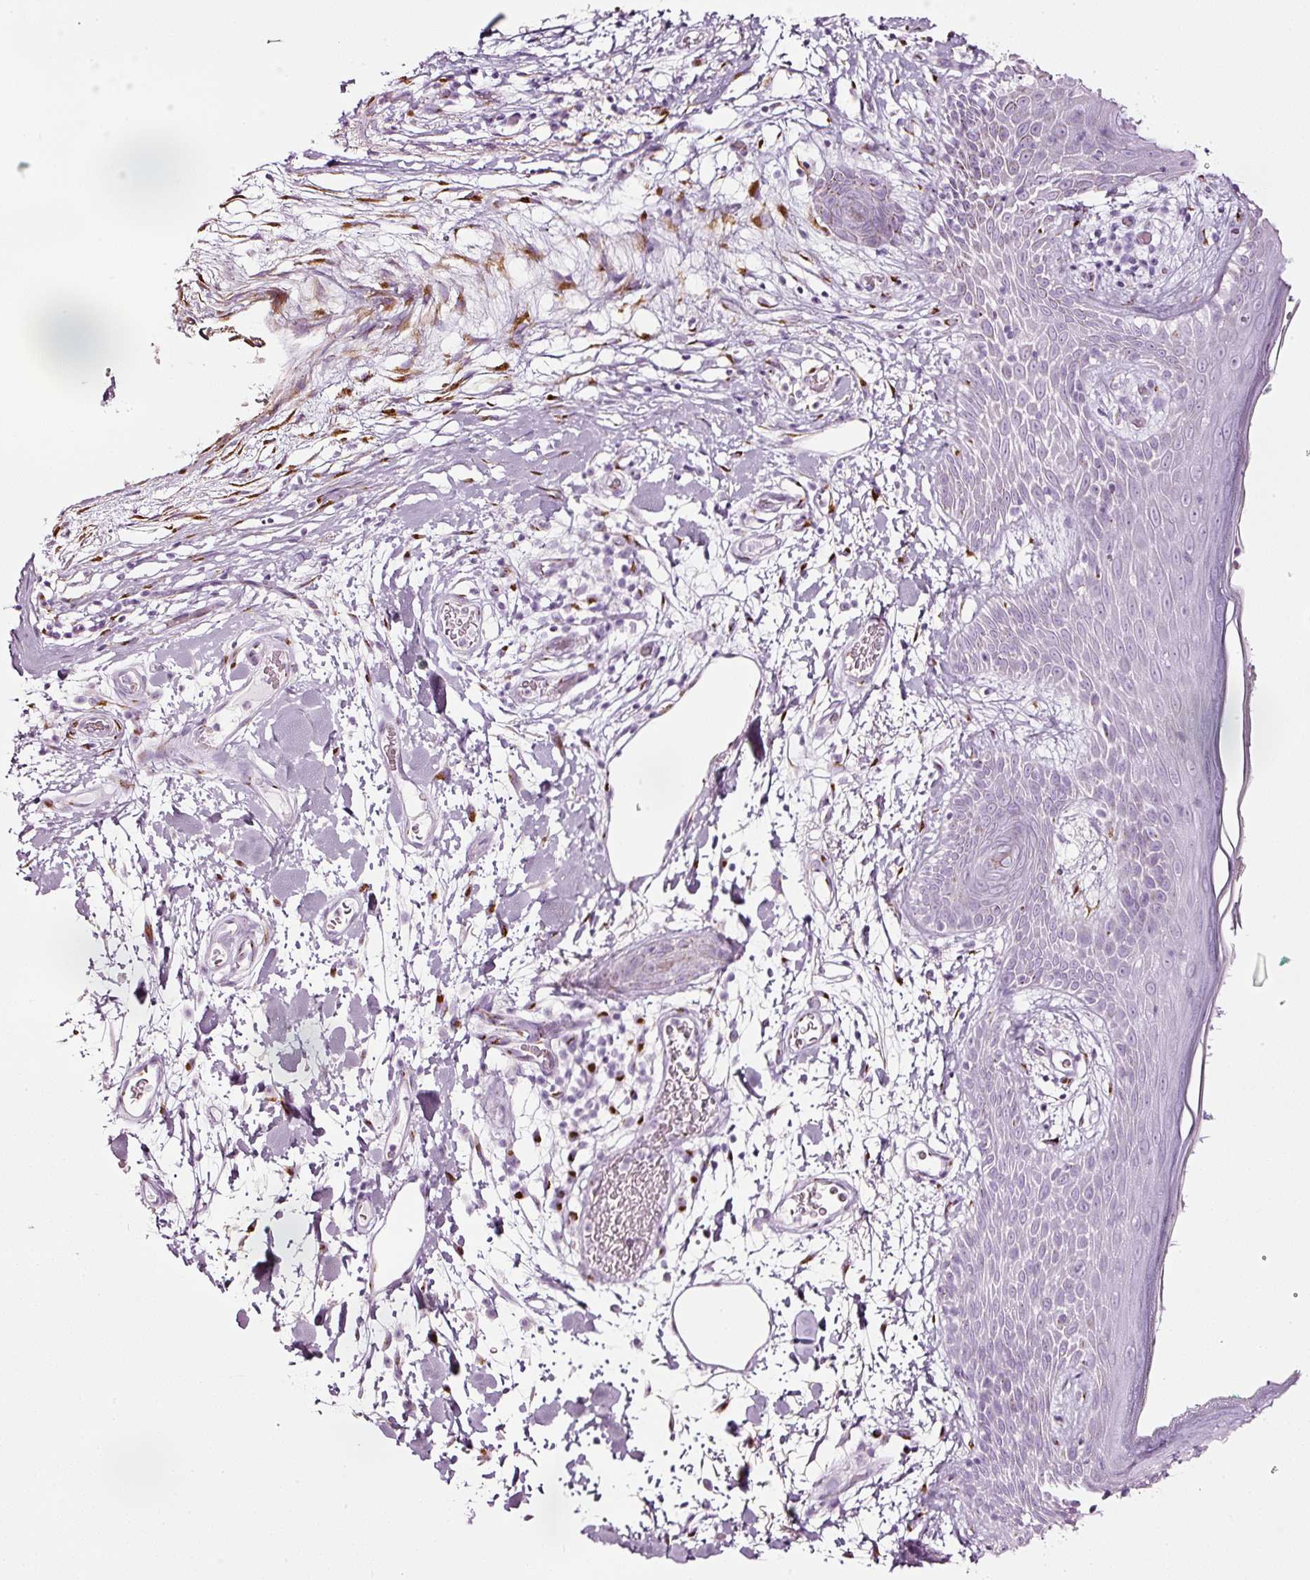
{"staining": {"intensity": "negative", "quantity": "none", "location": "none"}, "tissue": "skin", "cell_type": "Fibroblasts", "image_type": "normal", "snomed": [{"axis": "morphology", "description": "Normal tissue, NOS"}, {"axis": "topography", "description": "Skin"}], "caption": "Immunohistochemical staining of benign human skin exhibits no significant positivity in fibroblasts. (Brightfield microscopy of DAB (3,3'-diaminobenzidine) IHC at high magnification).", "gene": "SDF4", "patient": {"sex": "male", "age": 79}}